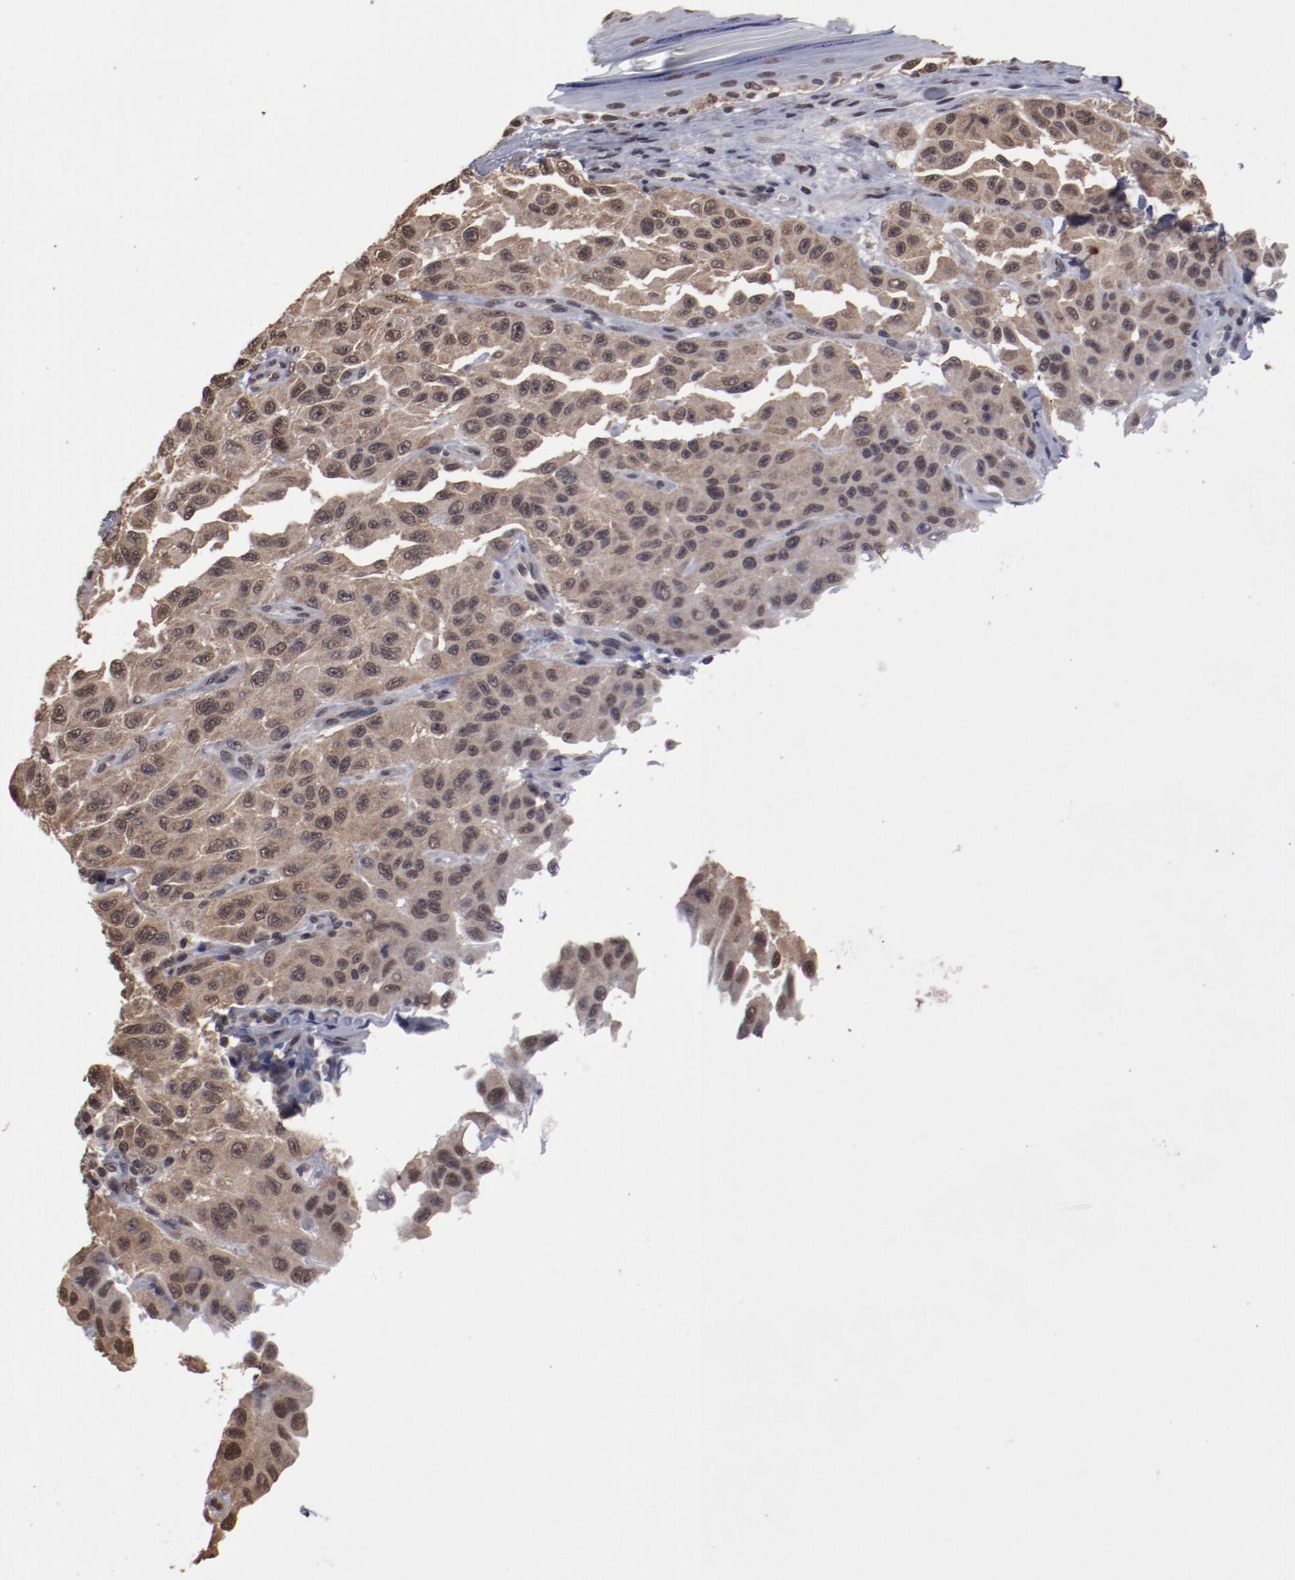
{"staining": {"intensity": "moderate", "quantity": ">75%", "location": "cytoplasmic/membranous,nuclear"}, "tissue": "melanoma", "cell_type": "Tumor cells", "image_type": "cancer", "snomed": [{"axis": "morphology", "description": "Malignant melanoma, NOS"}, {"axis": "topography", "description": "Skin"}], "caption": "A brown stain highlights moderate cytoplasmic/membranous and nuclear expression of a protein in malignant melanoma tumor cells.", "gene": "AKT1", "patient": {"sex": "male", "age": 30}}